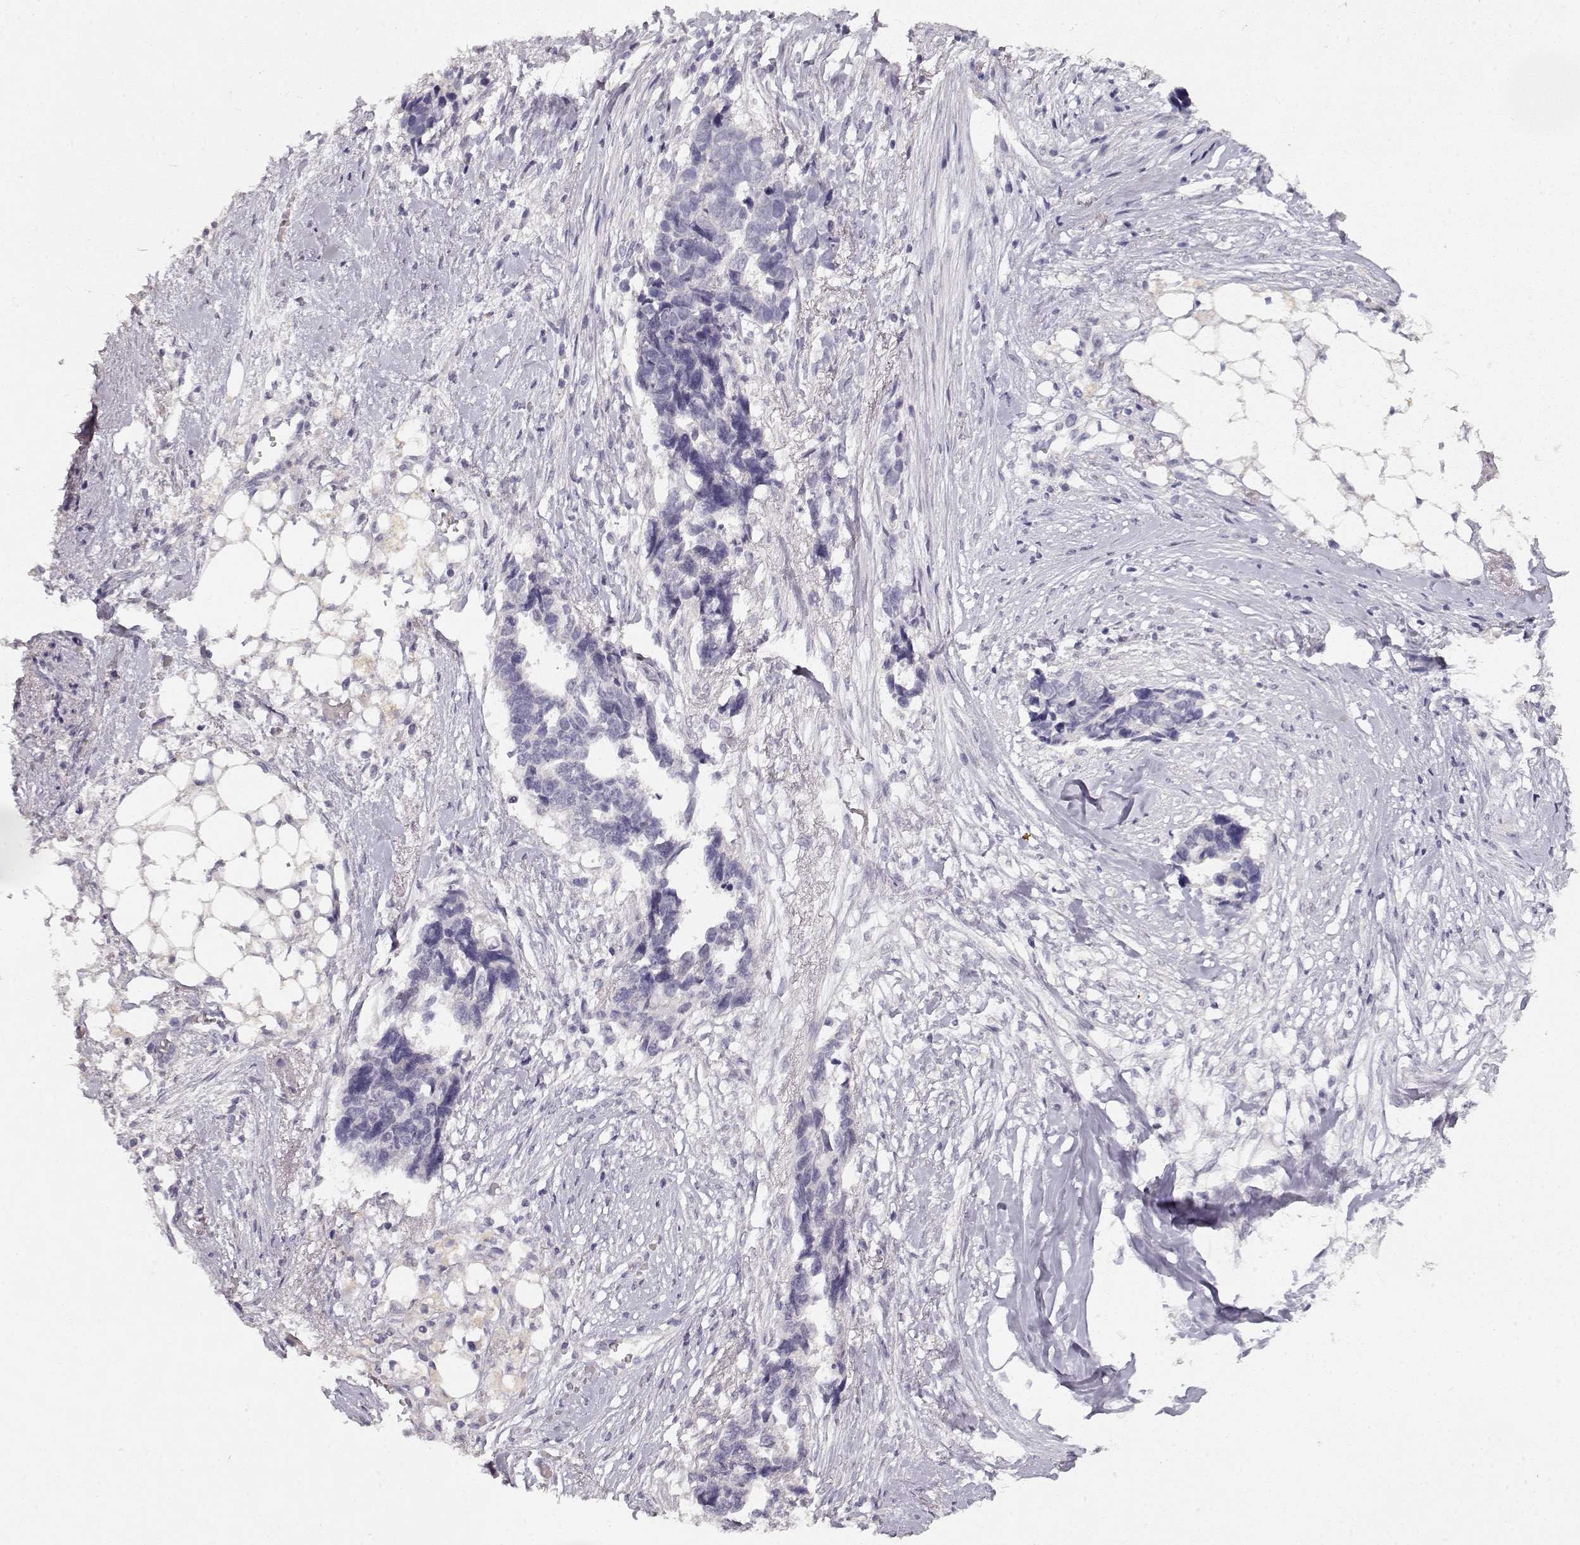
{"staining": {"intensity": "negative", "quantity": "none", "location": "none"}, "tissue": "ovarian cancer", "cell_type": "Tumor cells", "image_type": "cancer", "snomed": [{"axis": "morphology", "description": "Cystadenocarcinoma, serous, NOS"}, {"axis": "topography", "description": "Ovary"}], "caption": "A high-resolution micrograph shows immunohistochemistry (IHC) staining of serous cystadenocarcinoma (ovarian), which reveals no significant expression in tumor cells.", "gene": "TPH2", "patient": {"sex": "female", "age": 69}}